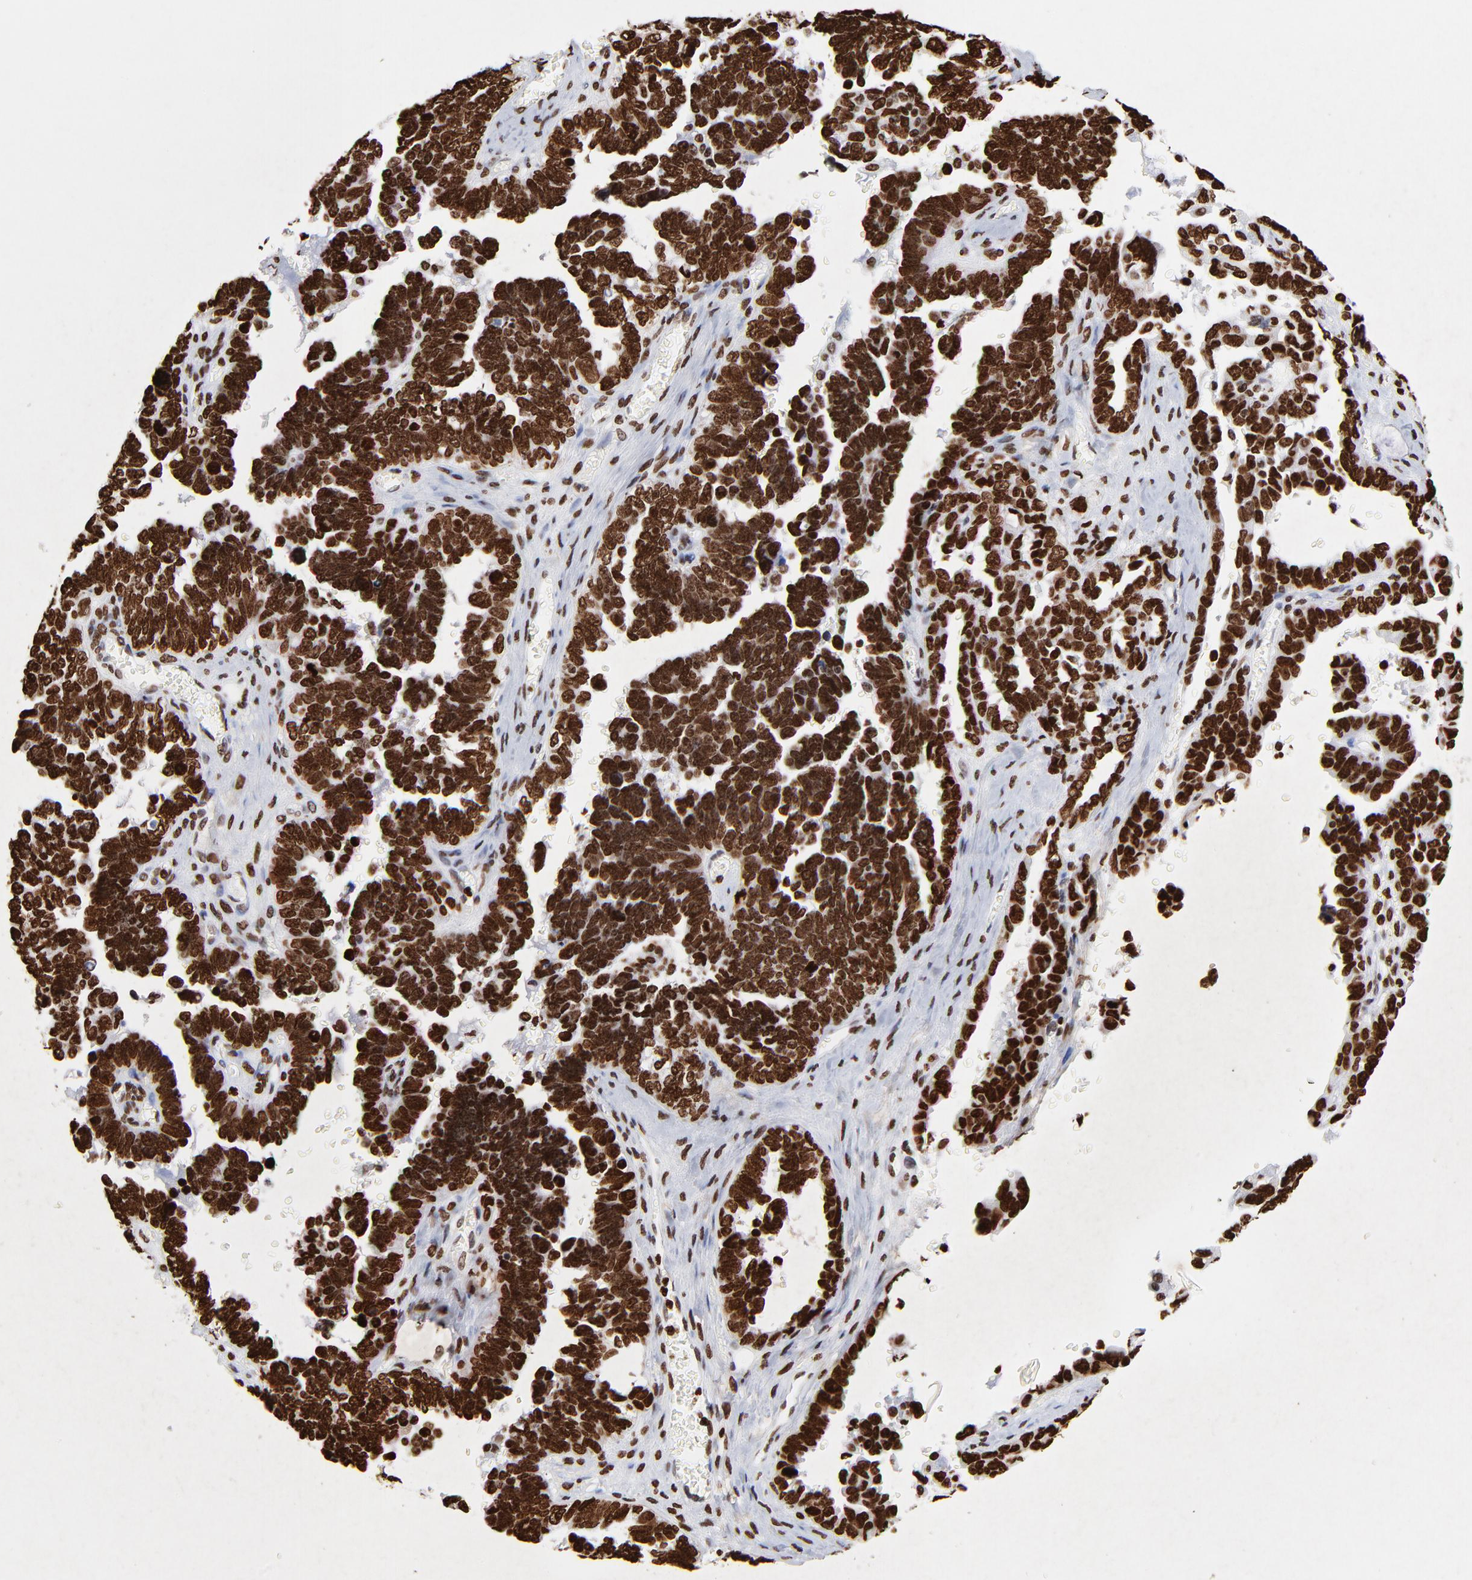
{"staining": {"intensity": "strong", "quantity": ">75%", "location": "nuclear"}, "tissue": "ovarian cancer", "cell_type": "Tumor cells", "image_type": "cancer", "snomed": [{"axis": "morphology", "description": "Cystadenocarcinoma, serous, NOS"}, {"axis": "topography", "description": "Ovary"}], "caption": "High-power microscopy captured an IHC micrograph of ovarian cancer (serous cystadenocarcinoma), revealing strong nuclear expression in approximately >75% of tumor cells. (DAB (3,3'-diaminobenzidine) = brown stain, brightfield microscopy at high magnification).", "gene": "FBH1", "patient": {"sex": "female", "age": 69}}